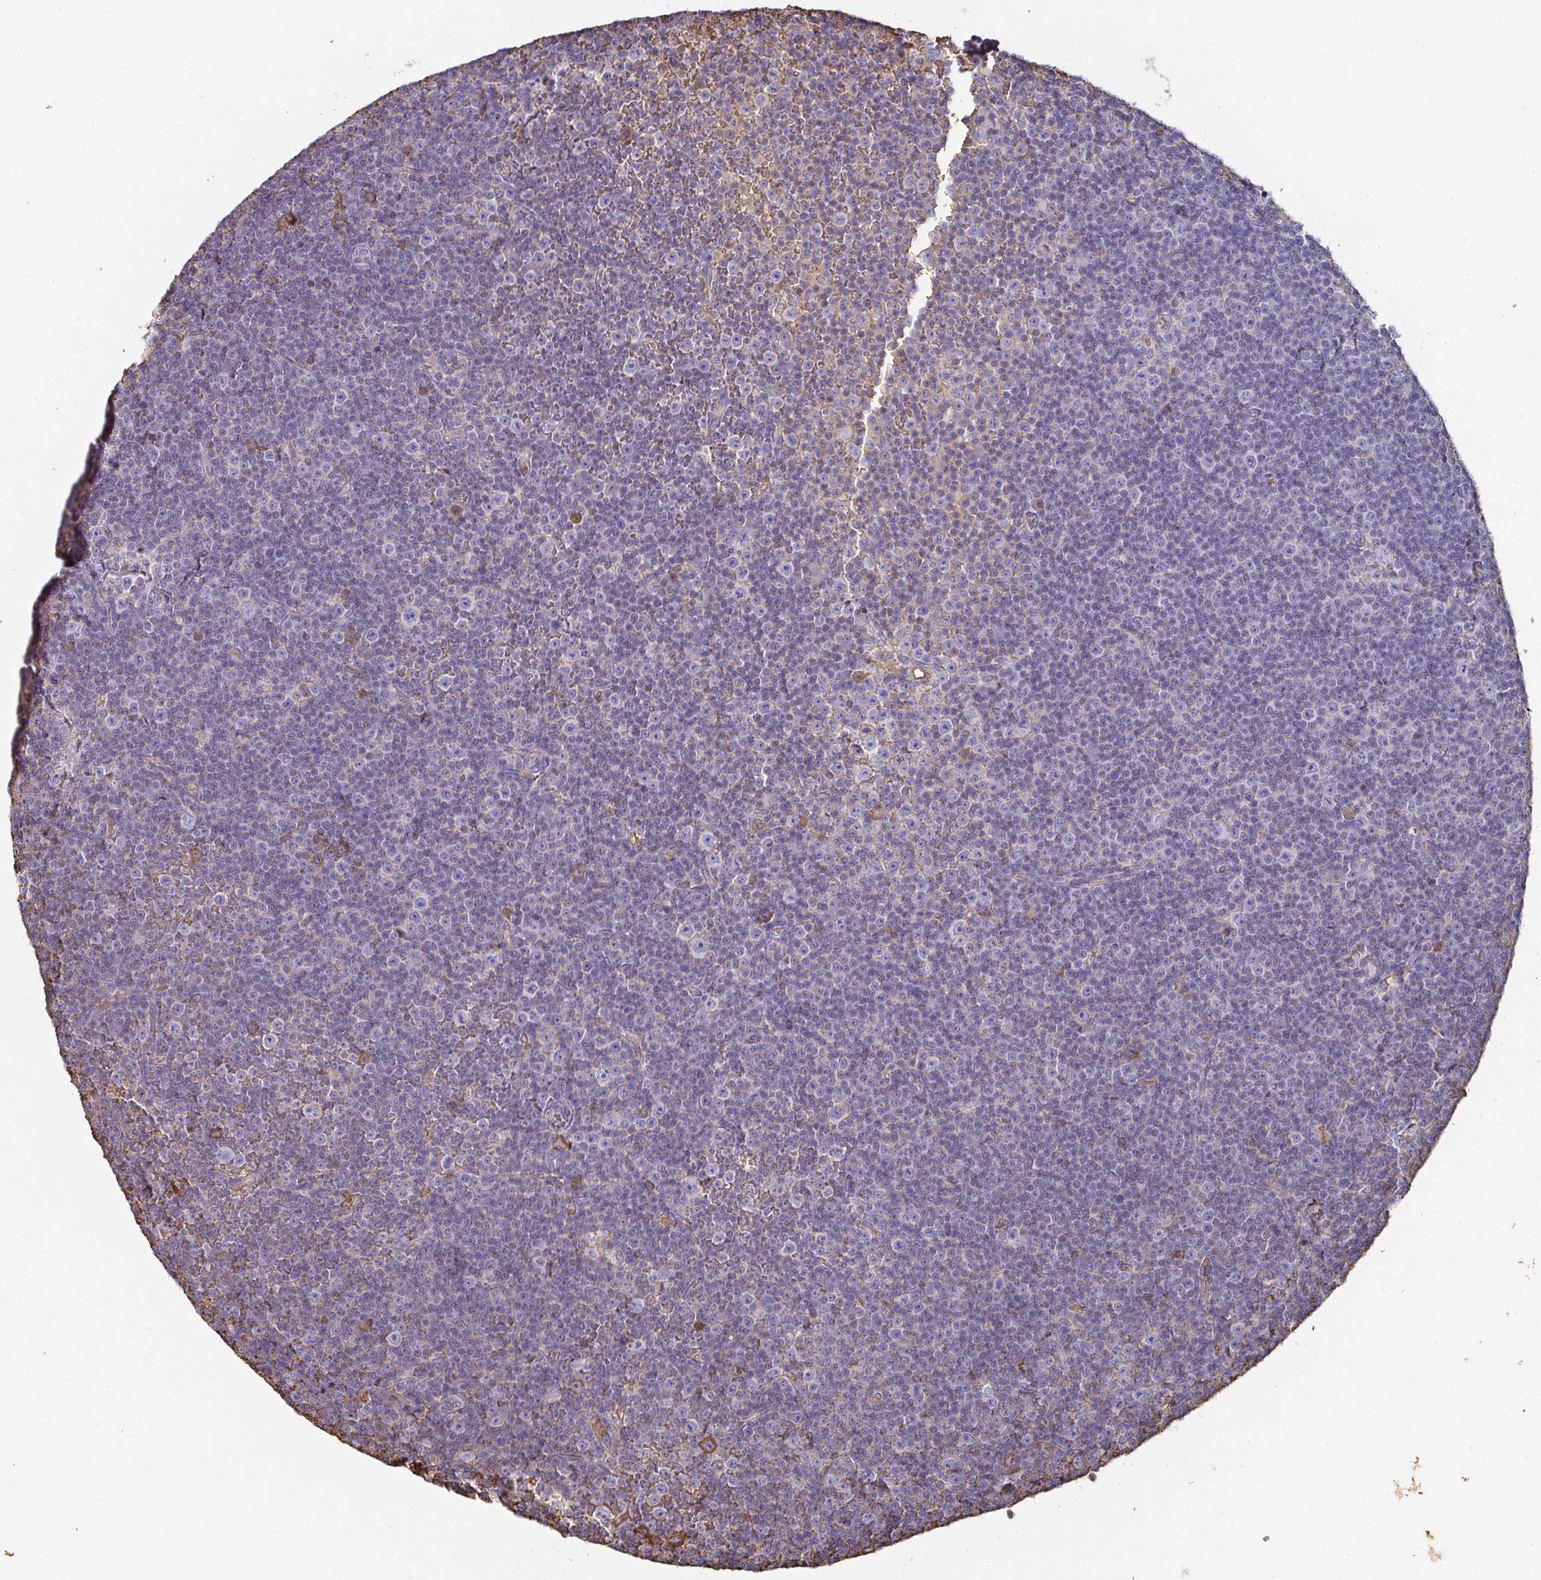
{"staining": {"intensity": "negative", "quantity": "none", "location": "none"}, "tissue": "lymphoma", "cell_type": "Tumor cells", "image_type": "cancer", "snomed": [{"axis": "morphology", "description": "Malignant lymphoma, non-Hodgkin's type, Low grade"}, {"axis": "topography", "description": "Lymph node"}], "caption": "Immunohistochemical staining of human low-grade malignant lymphoma, non-Hodgkin's type displays no significant expression in tumor cells. The staining was performed using DAB to visualize the protein expression in brown, while the nuclei were stained in blue with hematoxylin (Magnification: 20x).", "gene": "ALB", "patient": {"sex": "female", "age": 67}}